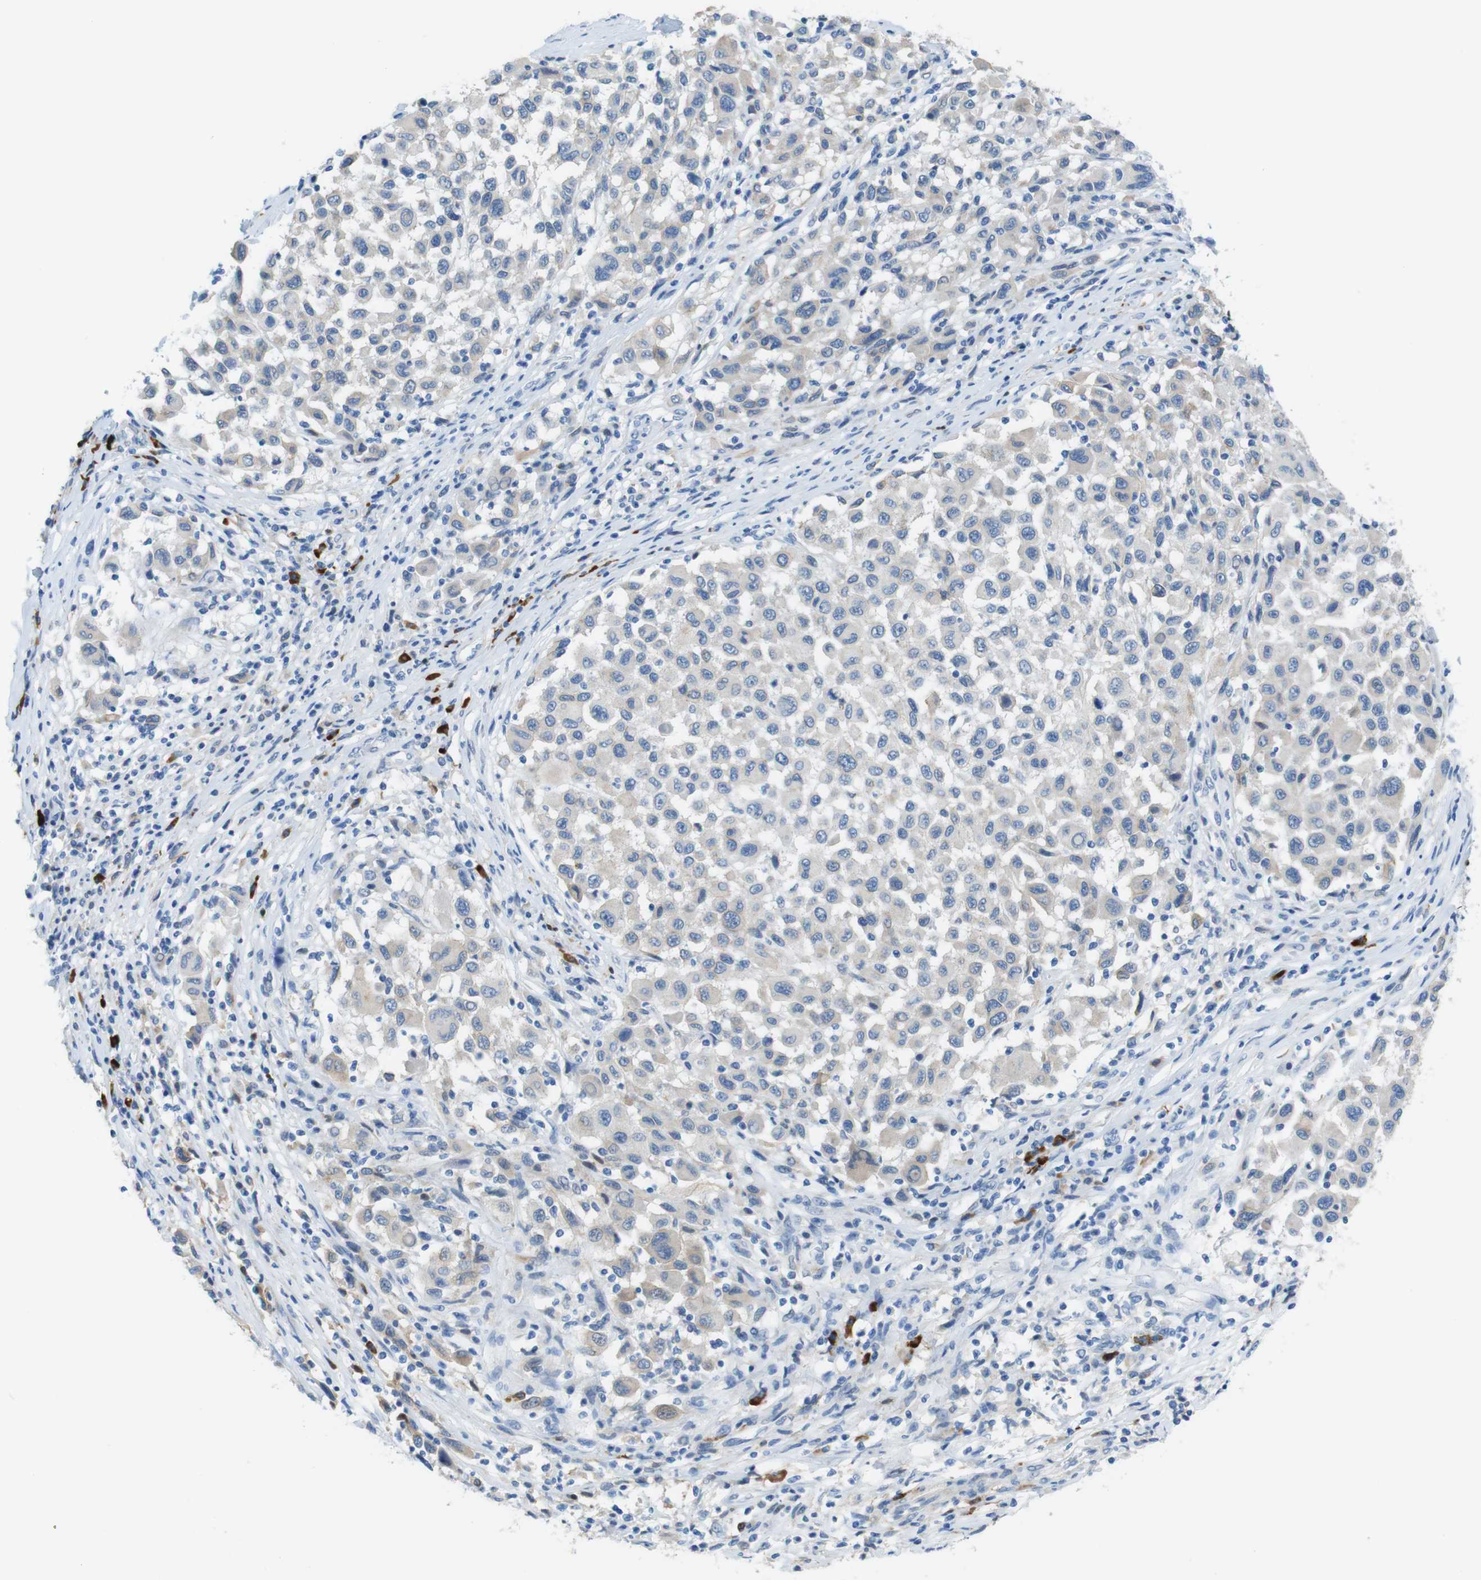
{"staining": {"intensity": "negative", "quantity": "none", "location": "none"}, "tissue": "melanoma", "cell_type": "Tumor cells", "image_type": "cancer", "snomed": [{"axis": "morphology", "description": "Malignant melanoma, Metastatic site"}, {"axis": "topography", "description": "Lymph node"}], "caption": "There is no significant expression in tumor cells of malignant melanoma (metastatic site).", "gene": "CLMN", "patient": {"sex": "male", "age": 61}}